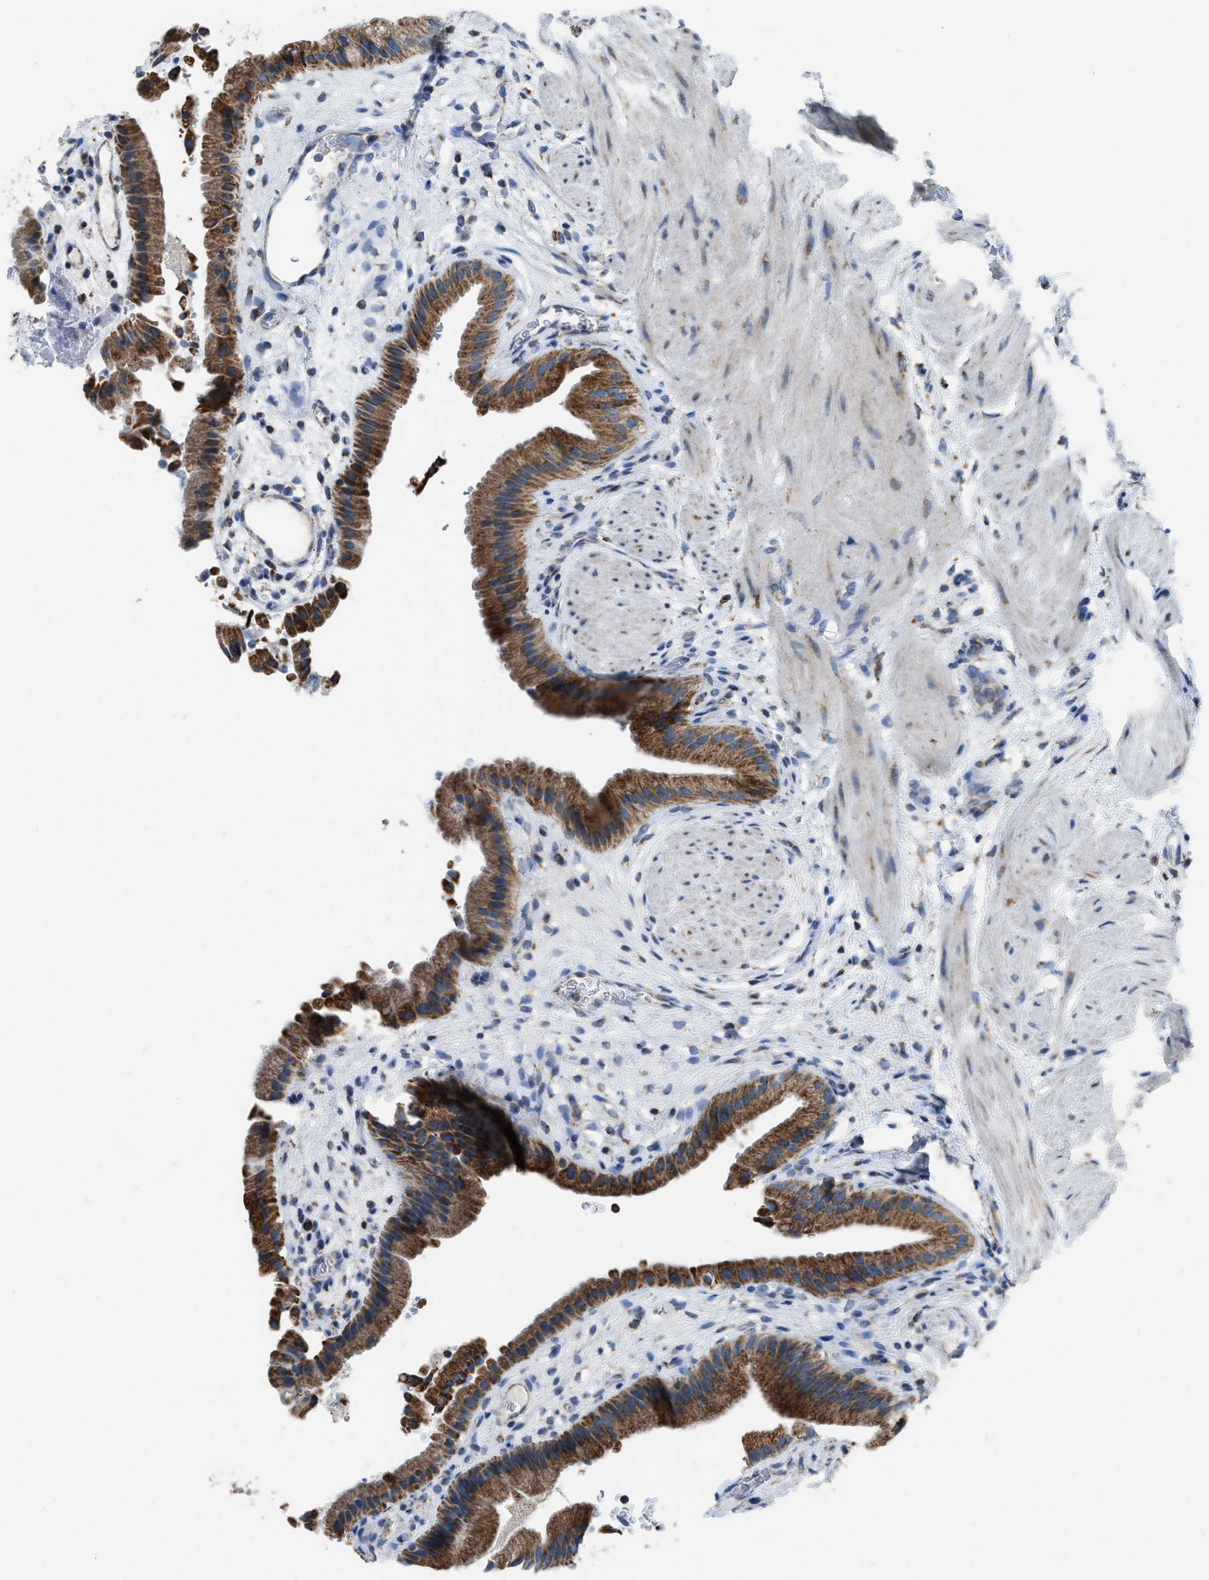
{"staining": {"intensity": "strong", "quantity": ">75%", "location": "cytoplasmic/membranous"}, "tissue": "gallbladder", "cell_type": "Glandular cells", "image_type": "normal", "snomed": [{"axis": "morphology", "description": "Normal tissue, NOS"}, {"axis": "topography", "description": "Gallbladder"}], "caption": "This is an image of immunohistochemistry (IHC) staining of benign gallbladder, which shows strong expression in the cytoplasmic/membranous of glandular cells.", "gene": "ETFB", "patient": {"sex": "male", "age": 49}}